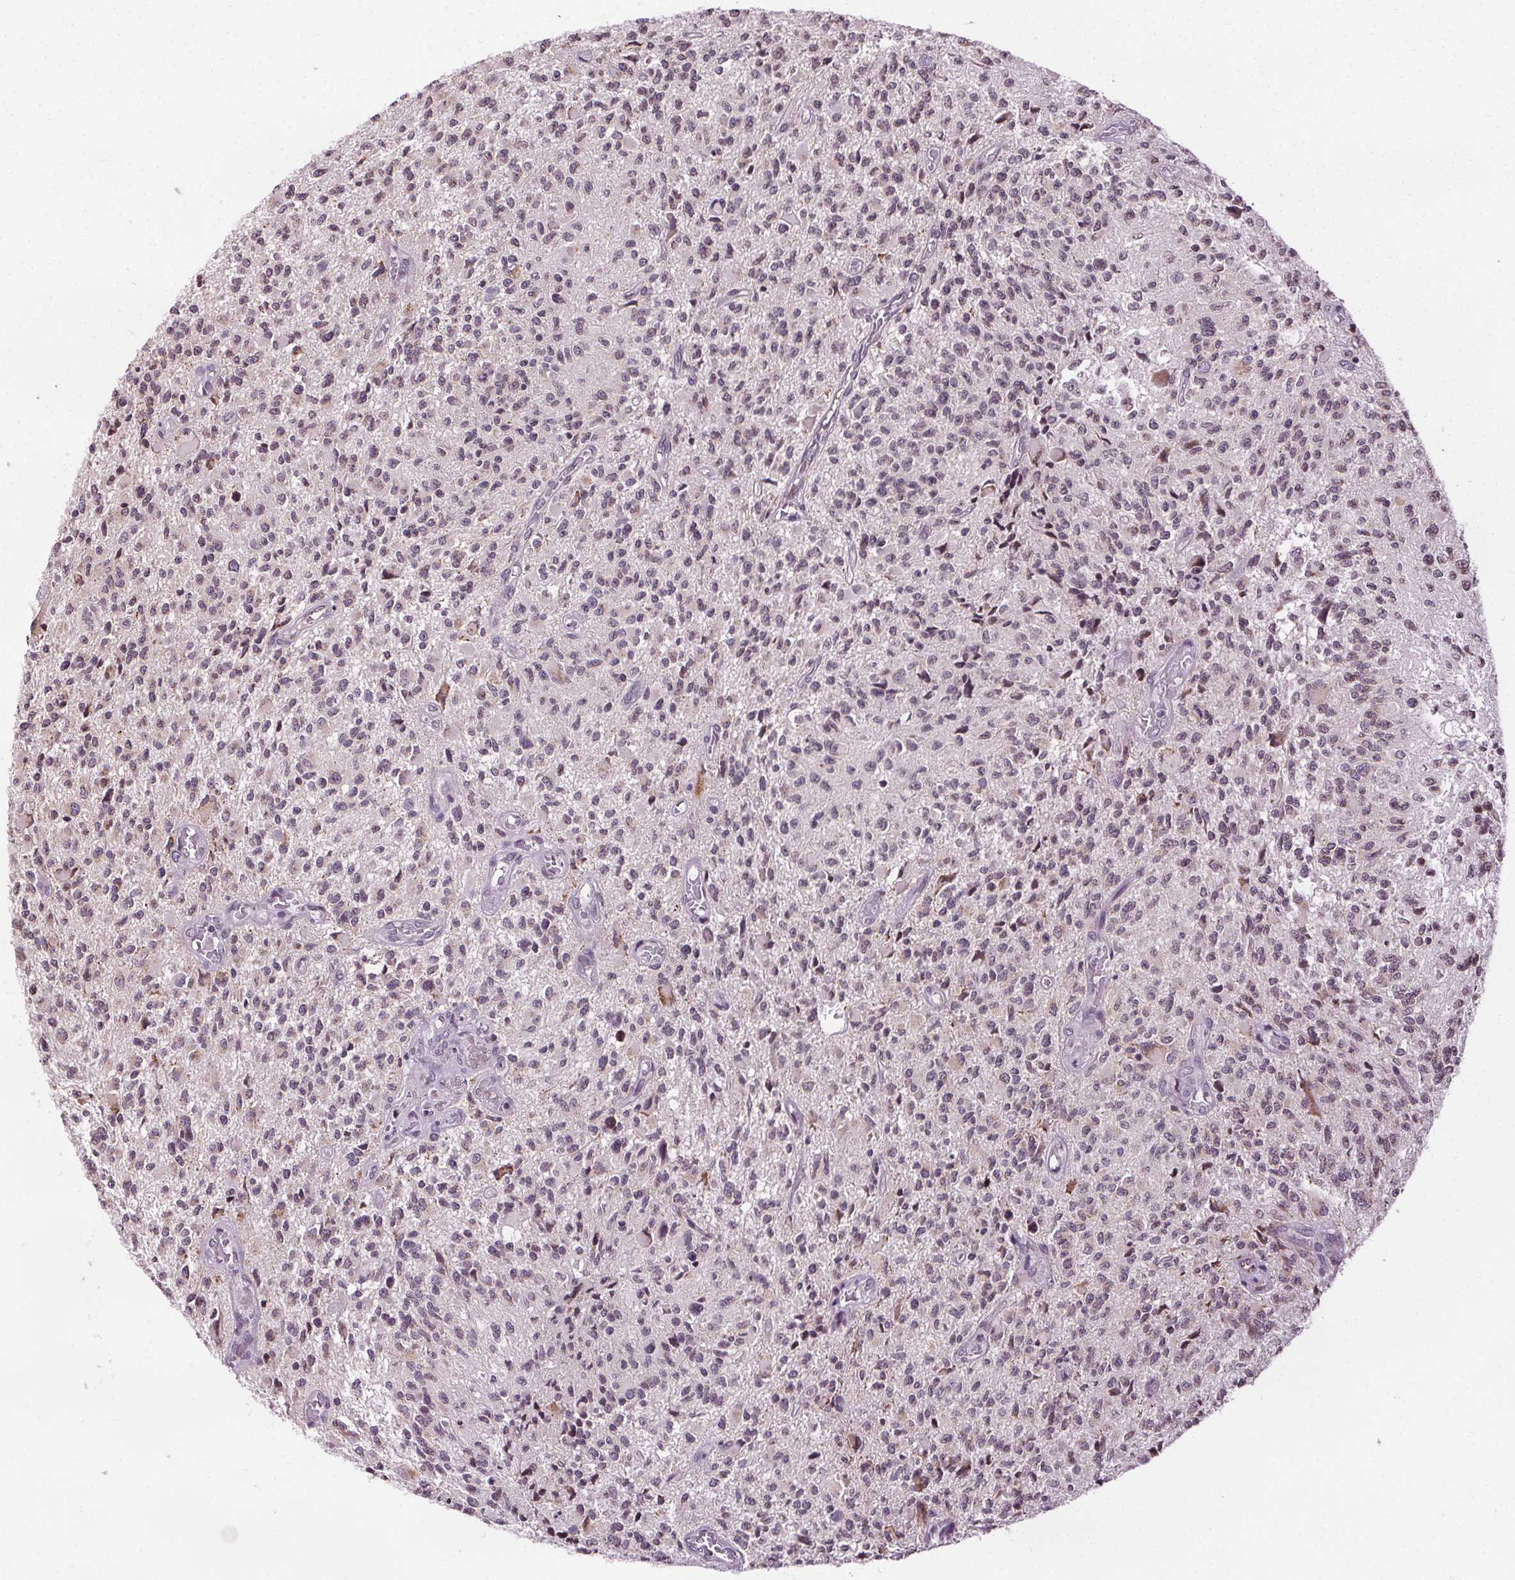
{"staining": {"intensity": "weak", "quantity": "25%-75%", "location": "nuclear"}, "tissue": "glioma", "cell_type": "Tumor cells", "image_type": "cancer", "snomed": [{"axis": "morphology", "description": "Glioma, malignant, High grade"}, {"axis": "topography", "description": "Brain"}], "caption": "Malignant high-grade glioma was stained to show a protein in brown. There is low levels of weak nuclear staining in about 25%-75% of tumor cells.", "gene": "LFNG", "patient": {"sex": "female", "age": 63}}